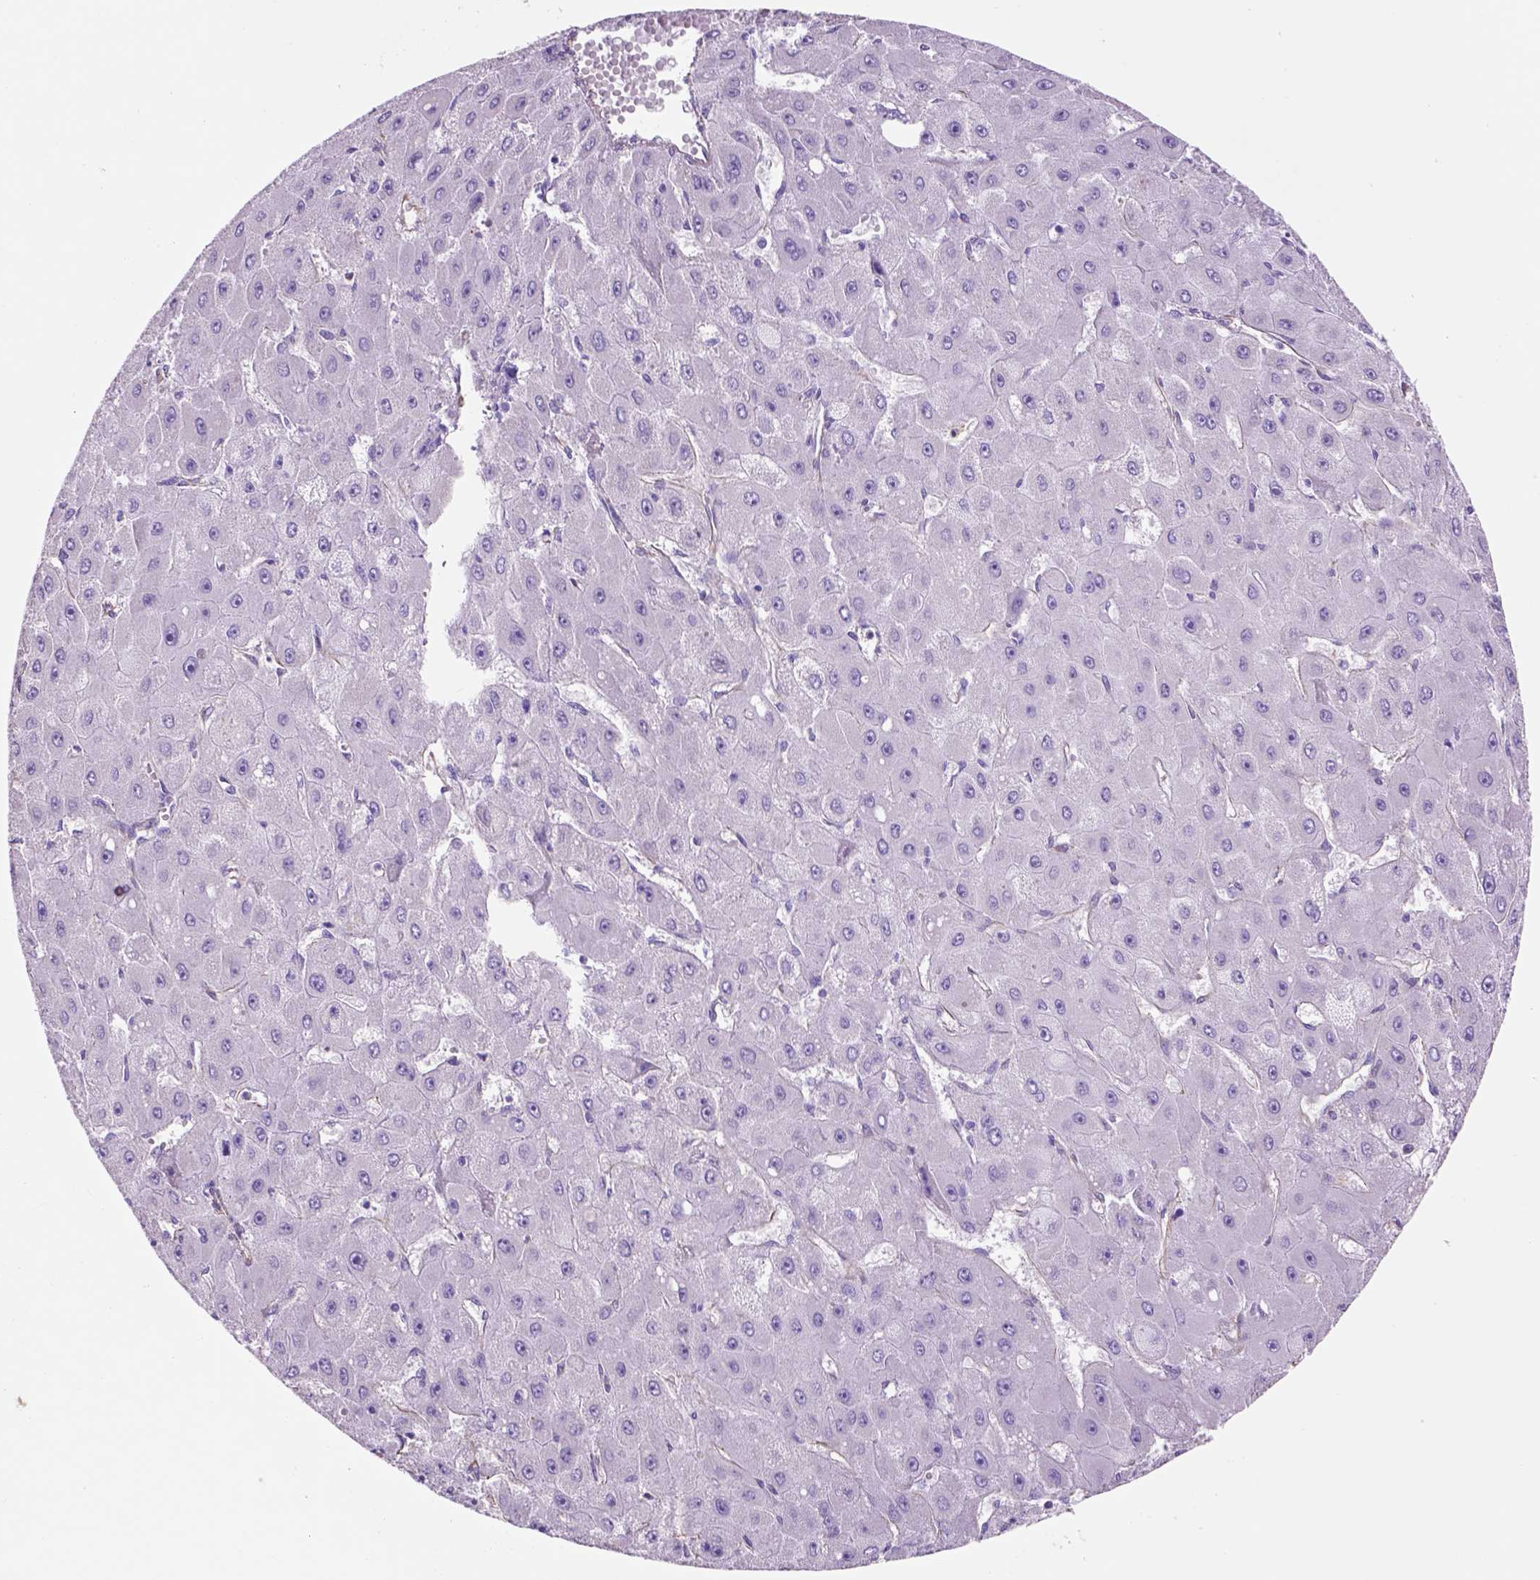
{"staining": {"intensity": "negative", "quantity": "none", "location": "none"}, "tissue": "liver cancer", "cell_type": "Tumor cells", "image_type": "cancer", "snomed": [{"axis": "morphology", "description": "Carcinoma, Hepatocellular, NOS"}, {"axis": "topography", "description": "Liver"}], "caption": "This is an immunohistochemistry photomicrograph of human liver cancer. There is no positivity in tumor cells.", "gene": "ZZZ3", "patient": {"sex": "female", "age": 25}}